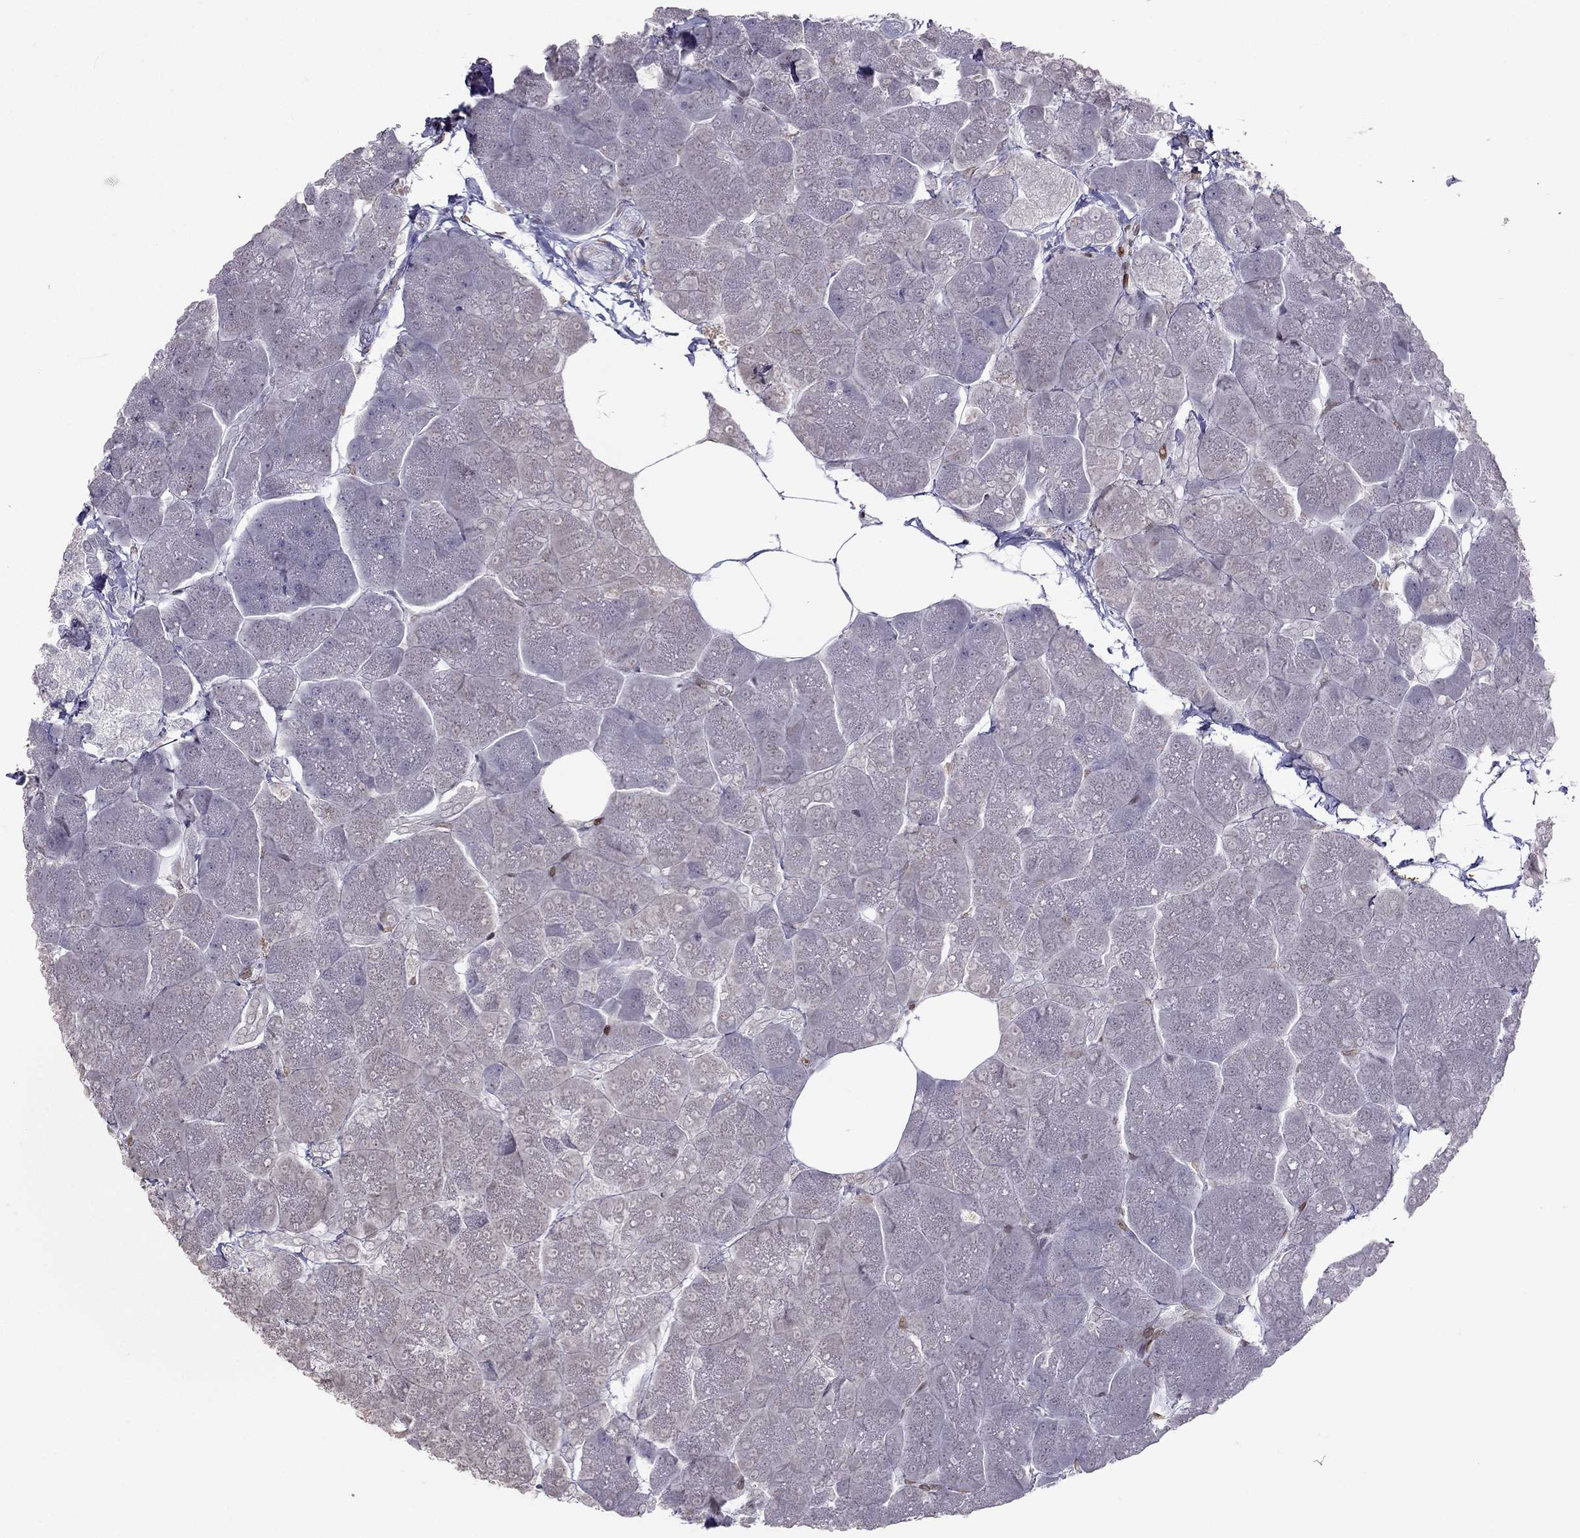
{"staining": {"intensity": "negative", "quantity": "none", "location": "none"}, "tissue": "pancreas", "cell_type": "Exocrine glandular cells", "image_type": "normal", "snomed": [{"axis": "morphology", "description": "Normal tissue, NOS"}, {"axis": "topography", "description": "Adipose tissue"}, {"axis": "topography", "description": "Pancreas"}, {"axis": "topography", "description": "Peripheral nerve tissue"}], "caption": "Histopathology image shows no significant protein positivity in exocrine glandular cells of benign pancreas. (DAB IHC visualized using brightfield microscopy, high magnification).", "gene": "RGS8", "patient": {"sex": "female", "age": 58}}